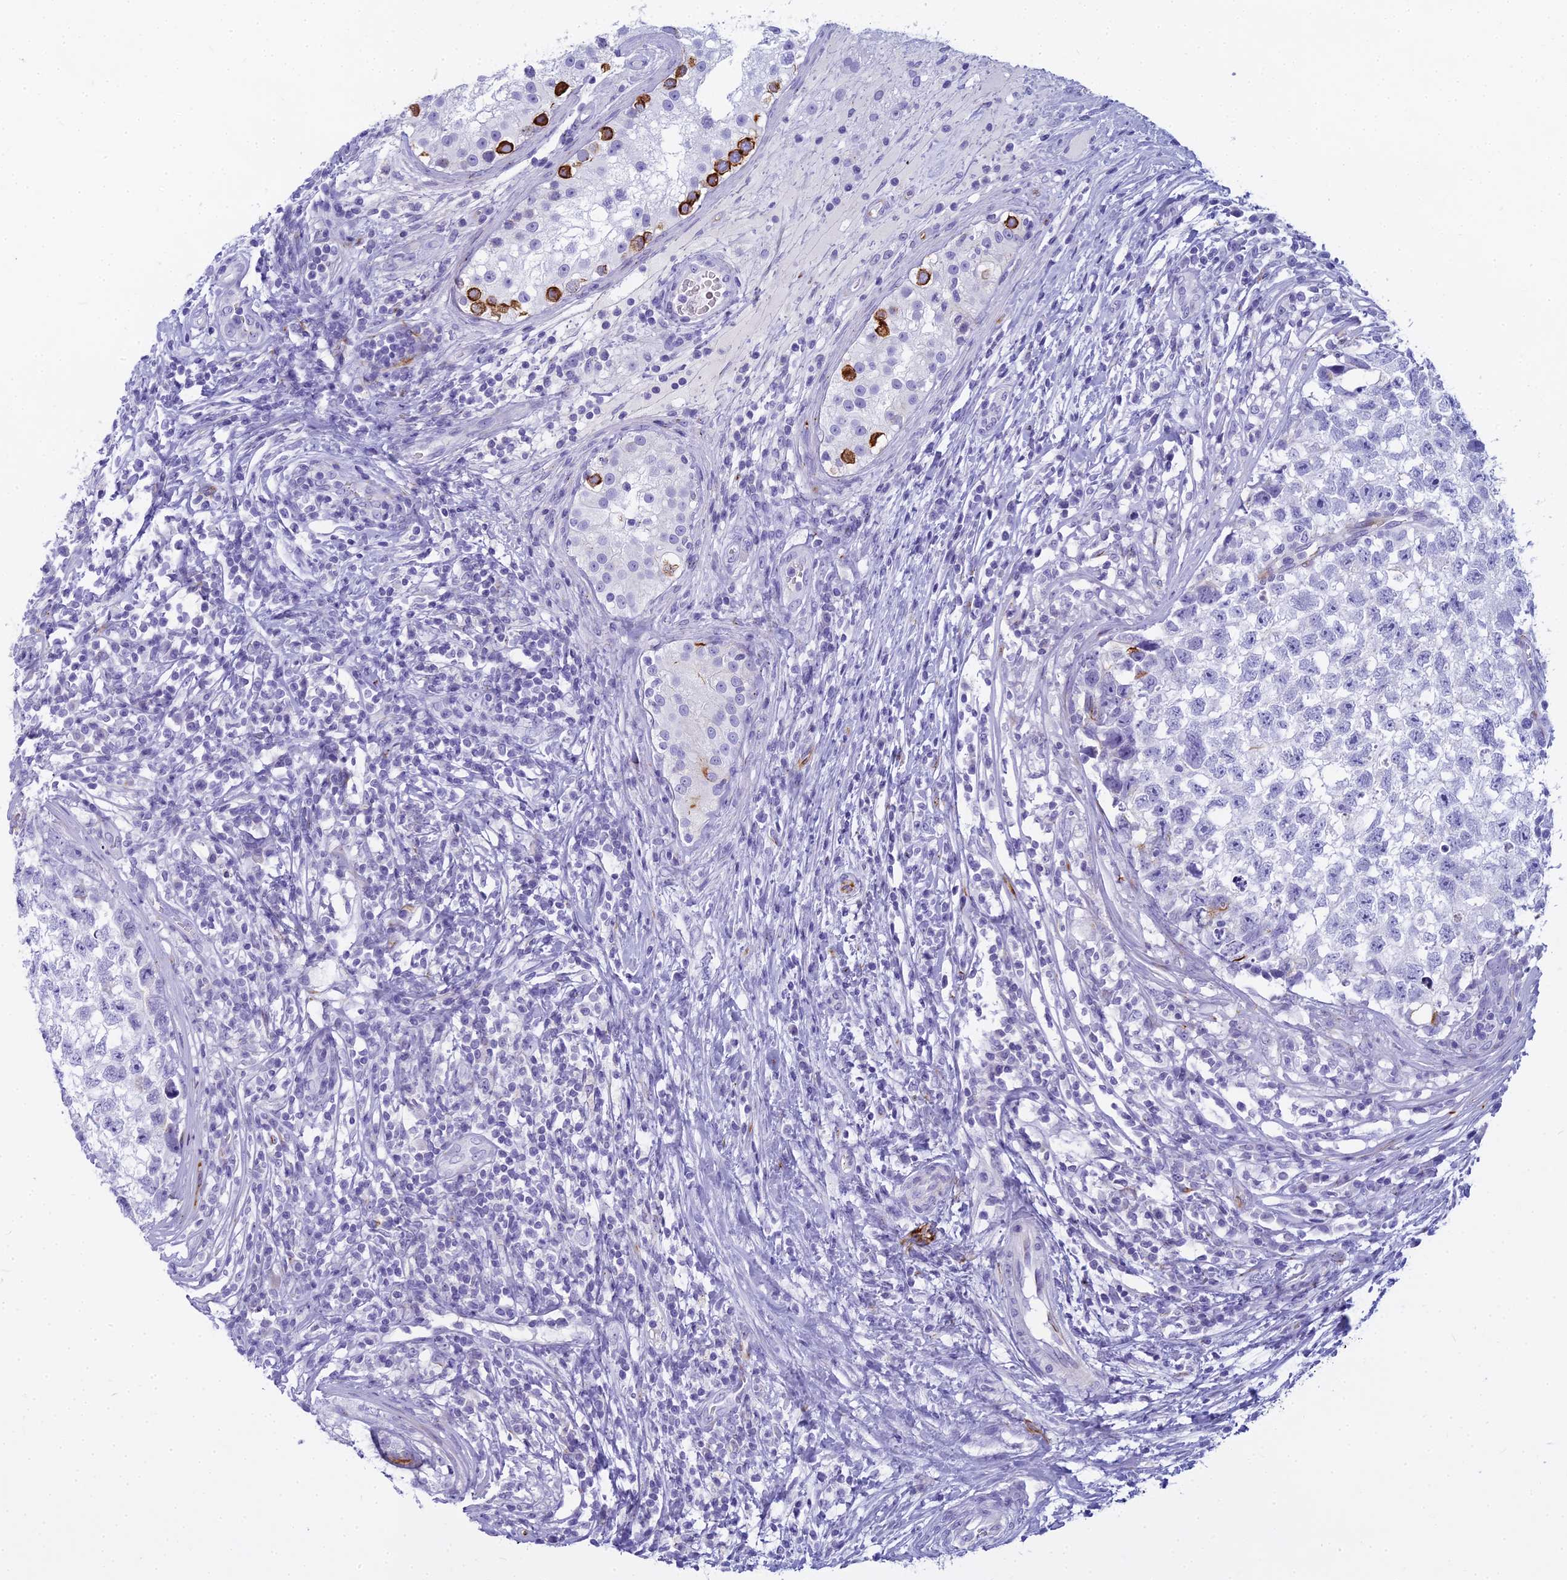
{"staining": {"intensity": "negative", "quantity": "none", "location": "none"}, "tissue": "testis cancer", "cell_type": "Tumor cells", "image_type": "cancer", "snomed": [{"axis": "morphology", "description": "Seminoma, NOS"}, {"axis": "morphology", "description": "Carcinoma, Embryonal, NOS"}, {"axis": "topography", "description": "Testis"}], "caption": "There is no significant staining in tumor cells of testis seminoma.", "gene": "EVI2A", "patient": {"sex": "male", "age": 29}}